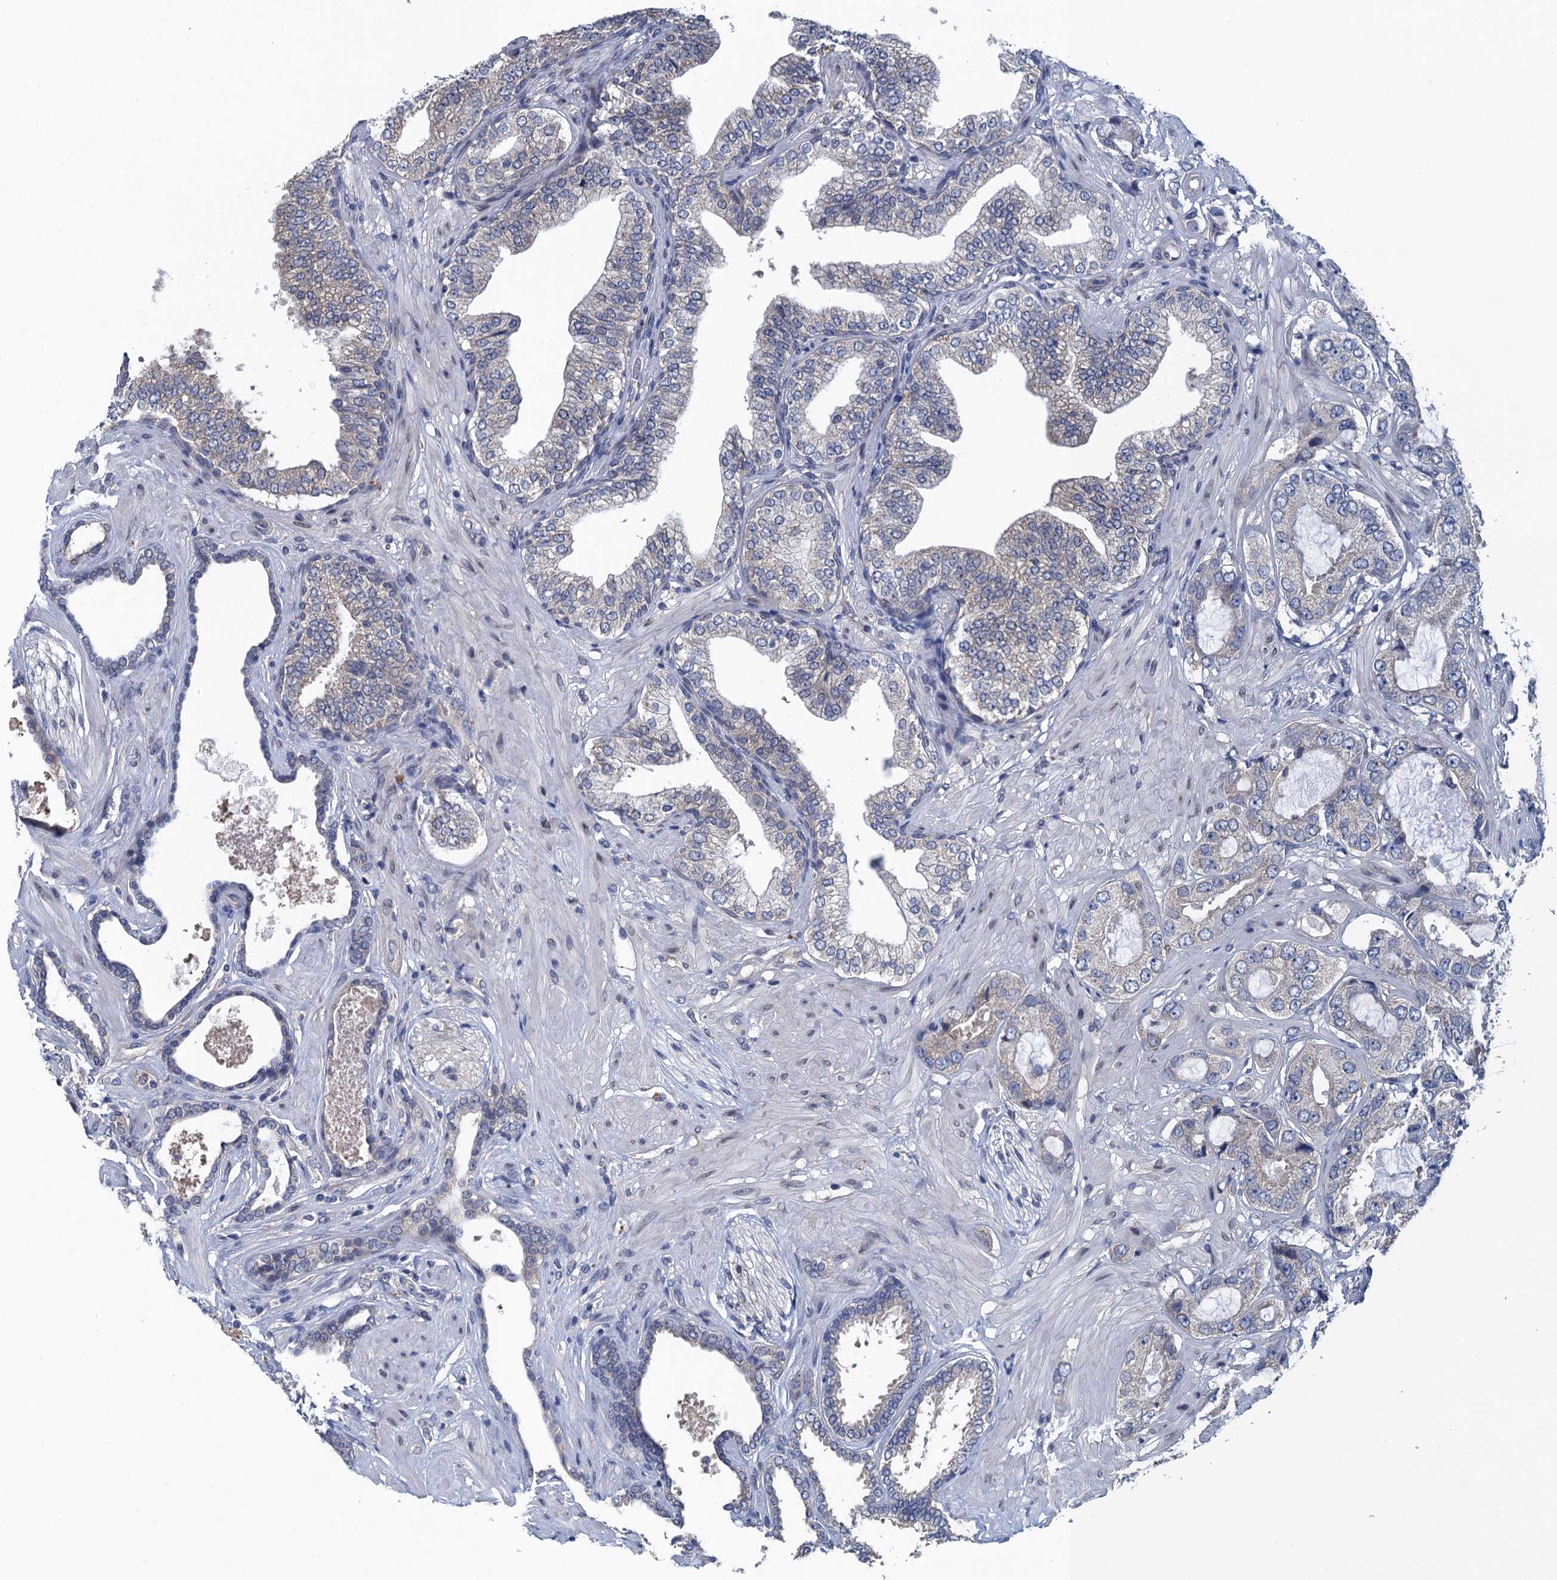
{"staining": {"intensity": "negative", "quantity": "none", "location": "none"}, "tissue": "prostate cancer", "cell_type": "Tumor cells", "image_type": "cancer", "snomed": [{"axis": "morphology", "description": "Adenocarcinoma, High grade"}, {"axis": "topography", "description": "Prostate"}], "caption": "High power microscopy image of an immunohistochemistry (IHC) histopathology image of prostate cancer, revealing no significant expression in tumor cells.", "gene": "CTU2", "patient": {"sex": "male", "age": 59}}